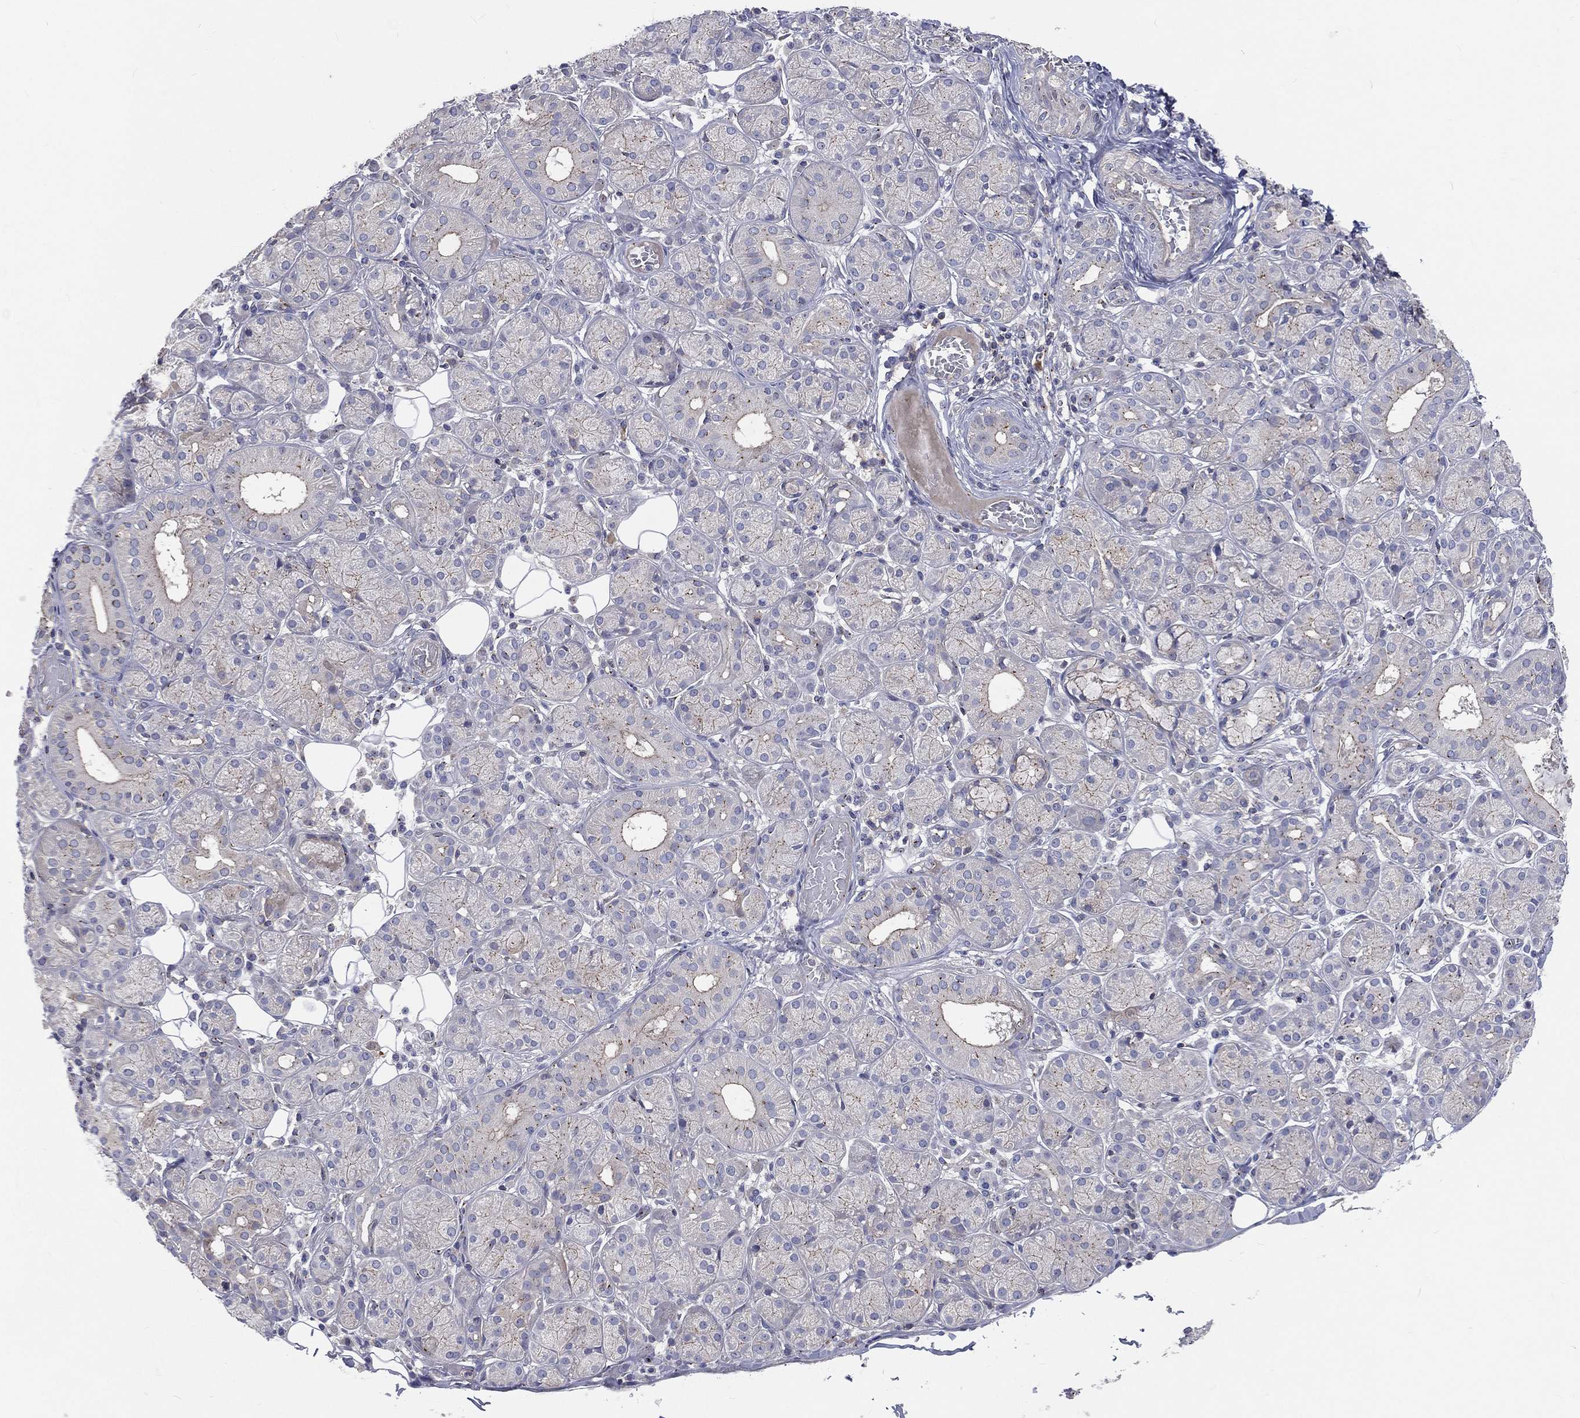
{"staining": {"intensity": "moderate", "quantity": "<25%", "location": "cytoplasmic/membranous"}, "tissue": "salivary gland", "cell_type": "Glandular cells", "image_type": "normal", "snomed": [{"axis": "morphology", "description": "Normal tissue, NOS"}, {"axis": "topography", "description": "Salivary gland"}], "caption": "A brown stain labels moderate cytoplasmic/membranous expression of a protein in glandular cells of benign human salivary gland.", "gene": "CROCC", "patient": {"sex": "male", "age": 71}}